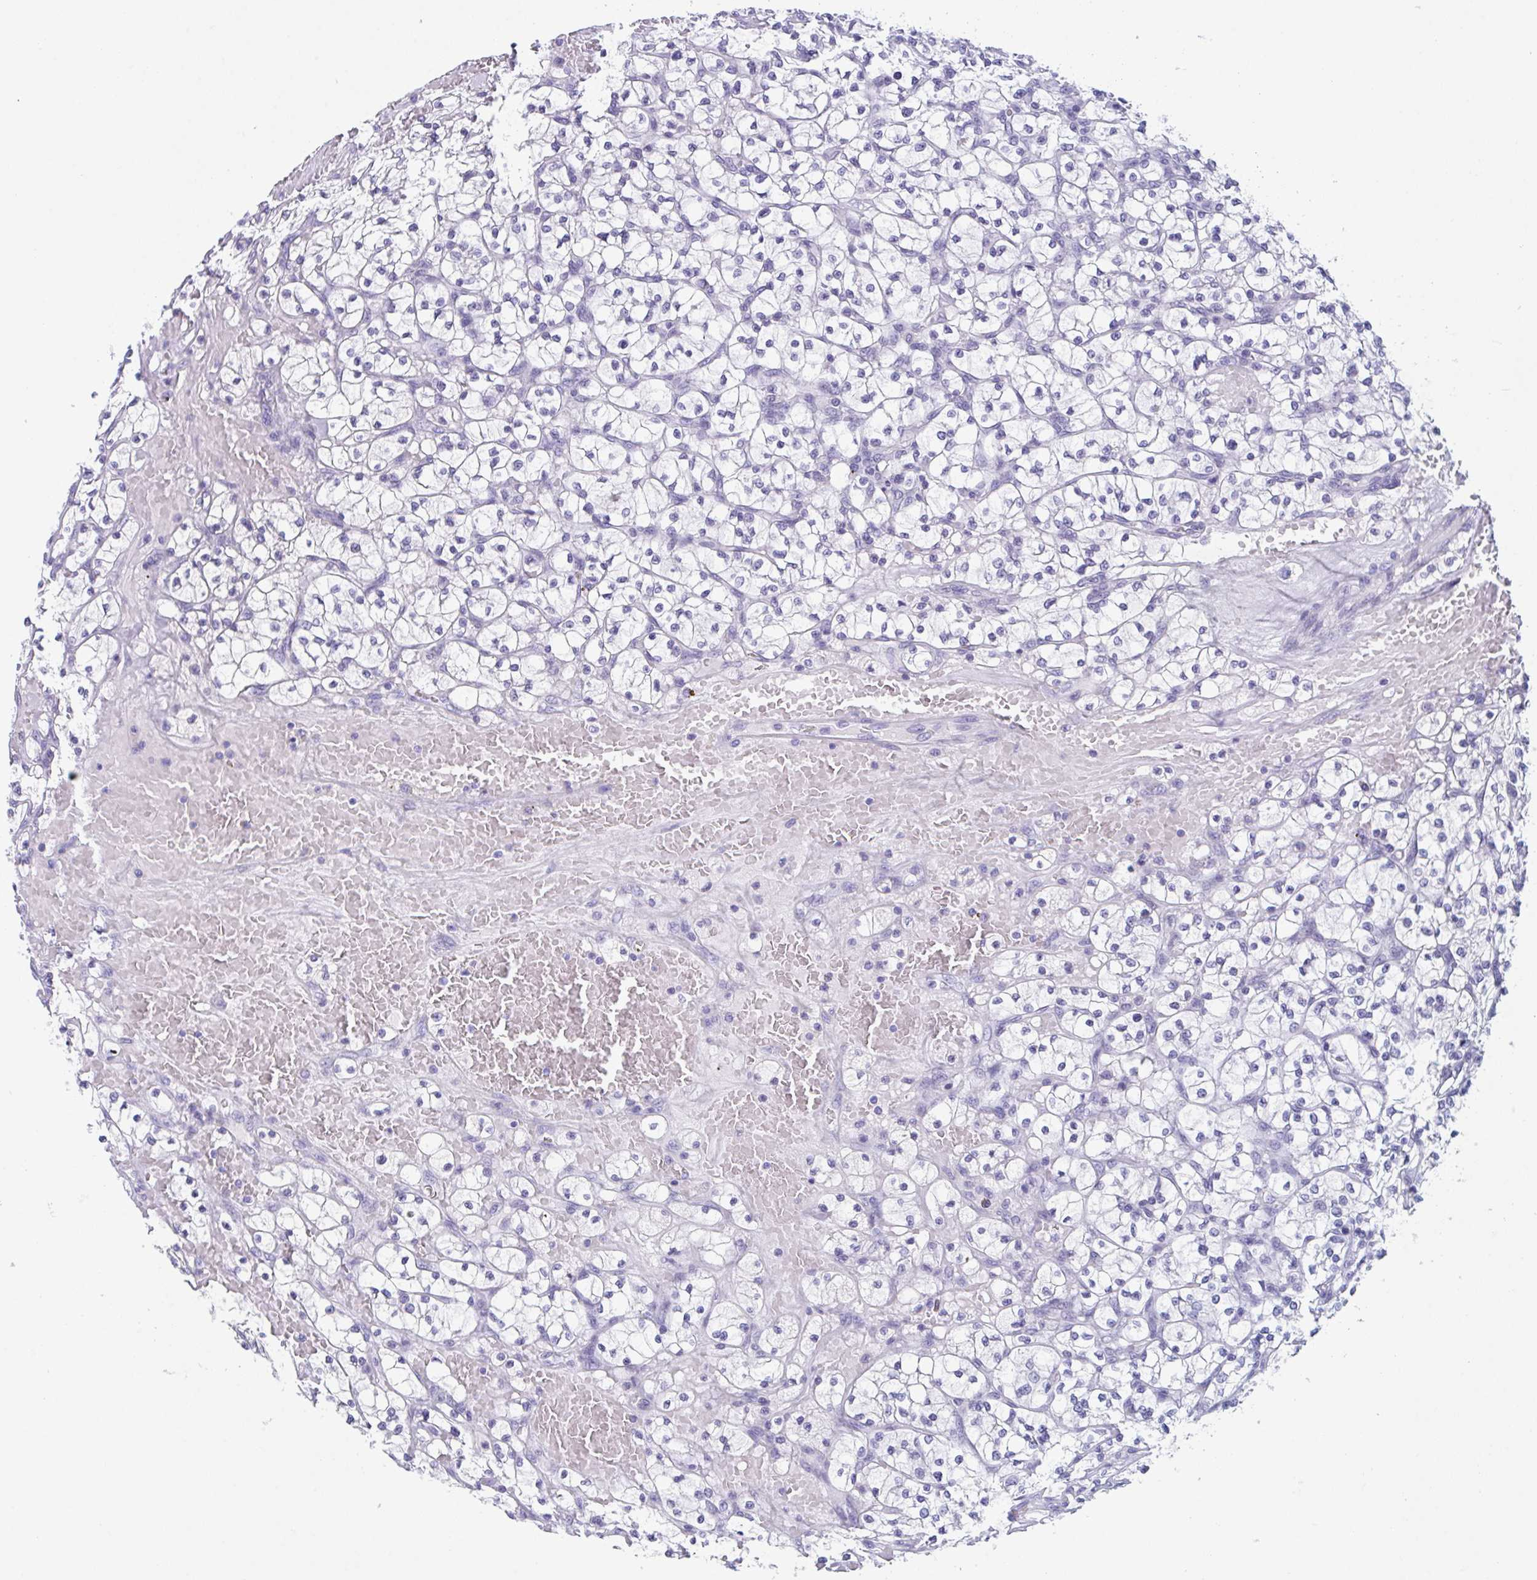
{"staining": {"intensity": "negative", "quantity": "none", "location": "none"}, "tissue": "renal cancer", "cell_type": "Tumor cells", "image_type": "cancer", "snomed": [{"axis": "morphology", "description": "Adenocarcinoma, NOS"}, {"axis": "topography", "description": "Kidney"}], "caption": "A photomicrograph of human renal adenocarcinoma is negative for staining in tumor cells. The staining was performed using DAB (3,3'-diaminobenzidine) to visualize the protein expression in brown, while the nuclei were stained in blue with hematoxylin (Magnification: 20x).", "gene": "CDX4", "patient": {"sex": "female", "age": 64}}